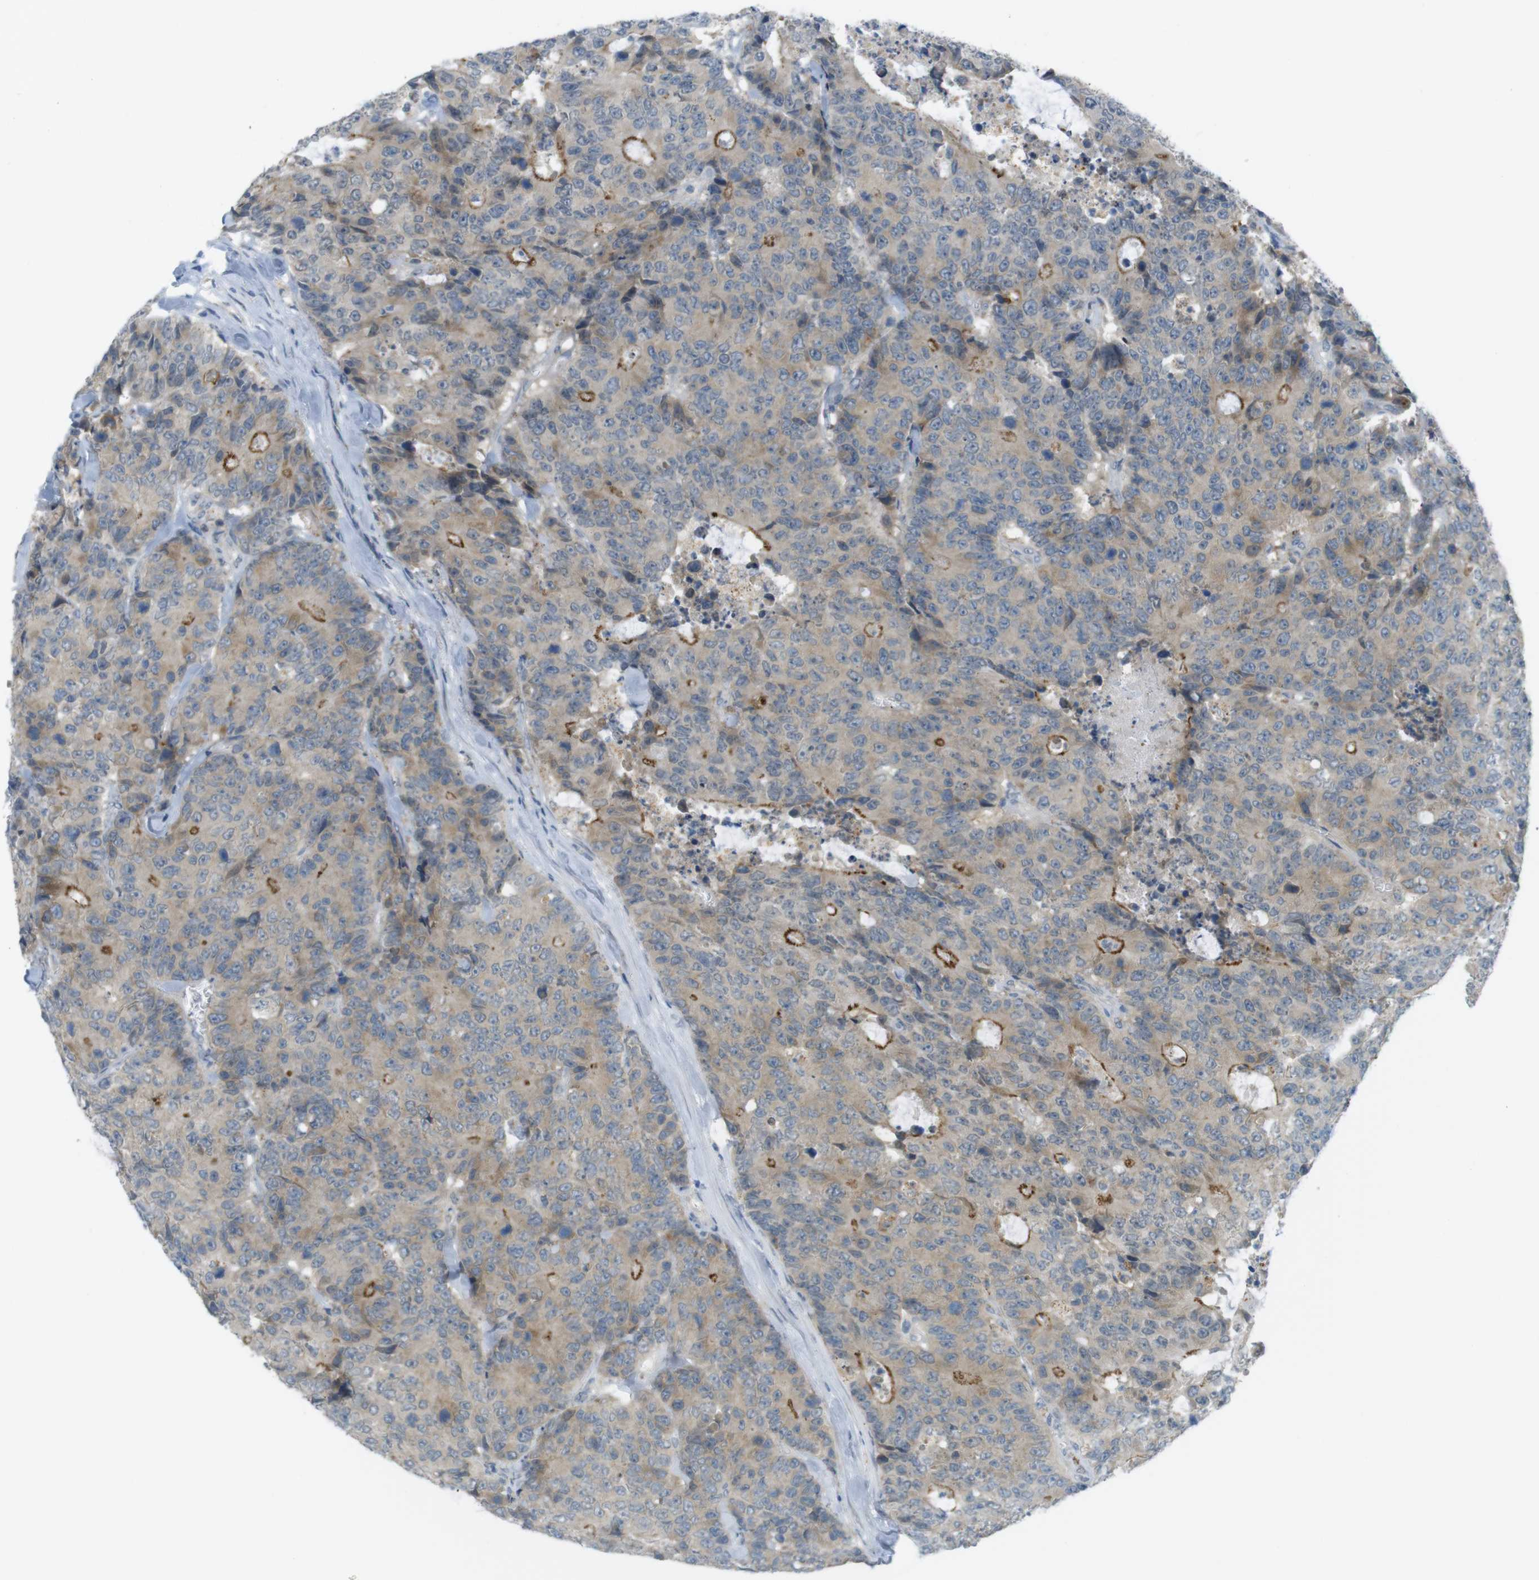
{"staining": {"intensity": "moderate", "quantity": ">75%", "location": "cytoplasmic/membranous"}, "tissue": "colorectal cancer", "cell_type": "Tumor cells", "image_type": "cancer", "snomed": [{"axis": "morphology", "description": "Adenocarcinoma, NOS"}, {"axis": "topography", "description": "Colon"}], "caption": "Immunohistochemical staining of human adenocarcinoma (colorectal) displays moderate cytoplasmic/membranous protein staining in about >75% of tumor cells.", "gene": "UGT8", "patient": {"sex": "female", "age": 86}}